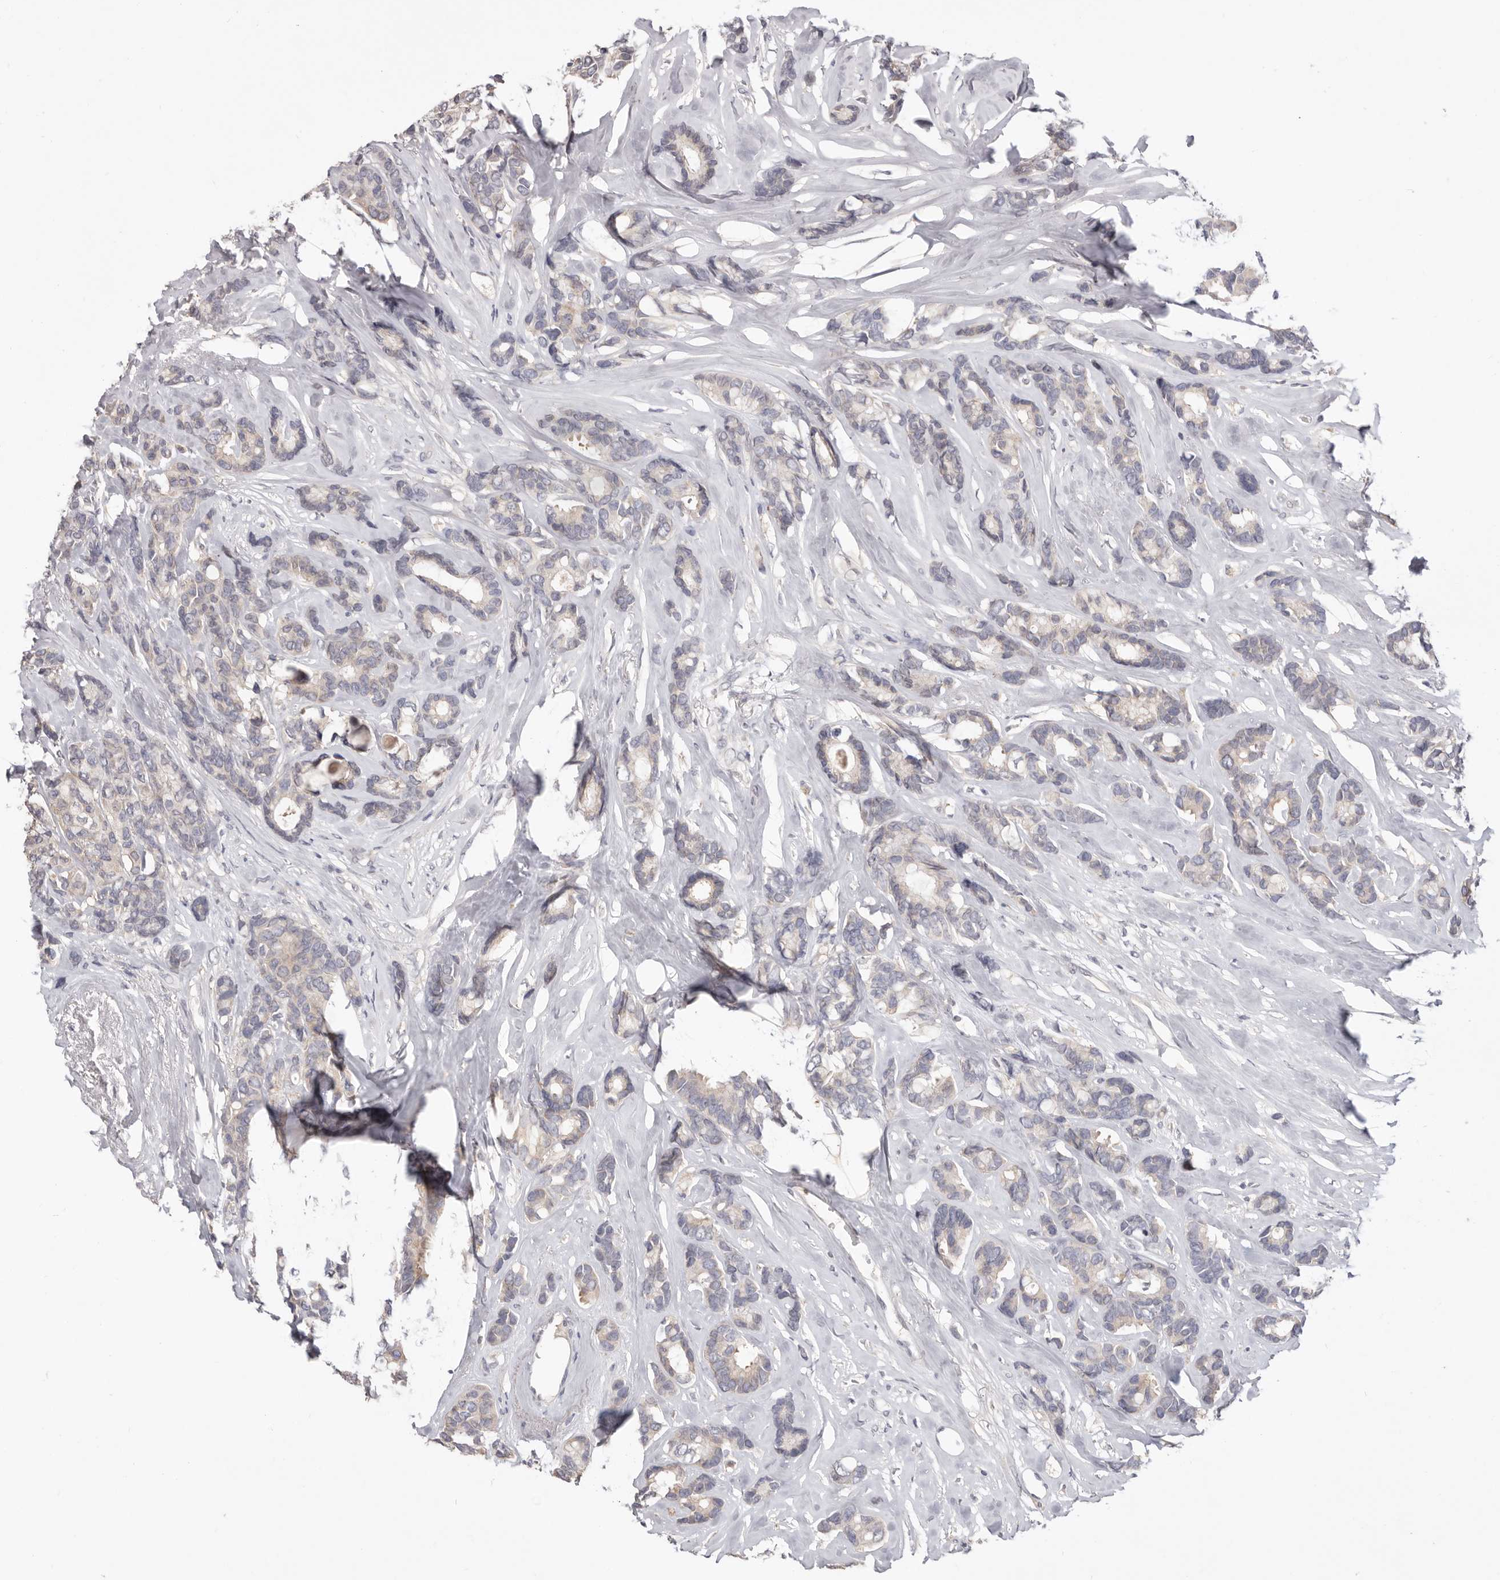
{"staining": {"intensity": "negative", "quantity": "none", "location": "none"}, "tissue": "breast cancer", "cell_type": "Tumor cells", "image_type": "cancer", "snomed": [{"axis": "morphology", "description": "Duct carcinoma"}, {"axis": "topography", "description": "Breast"}], "caption": "Immunohistochemical staining of human breast cancer (infiltrating ductal carcinoma) demonstrates no significant expression in tumor cells.", "gene": "DOP1A", "patient": {"sex": "female", "age": 87}}